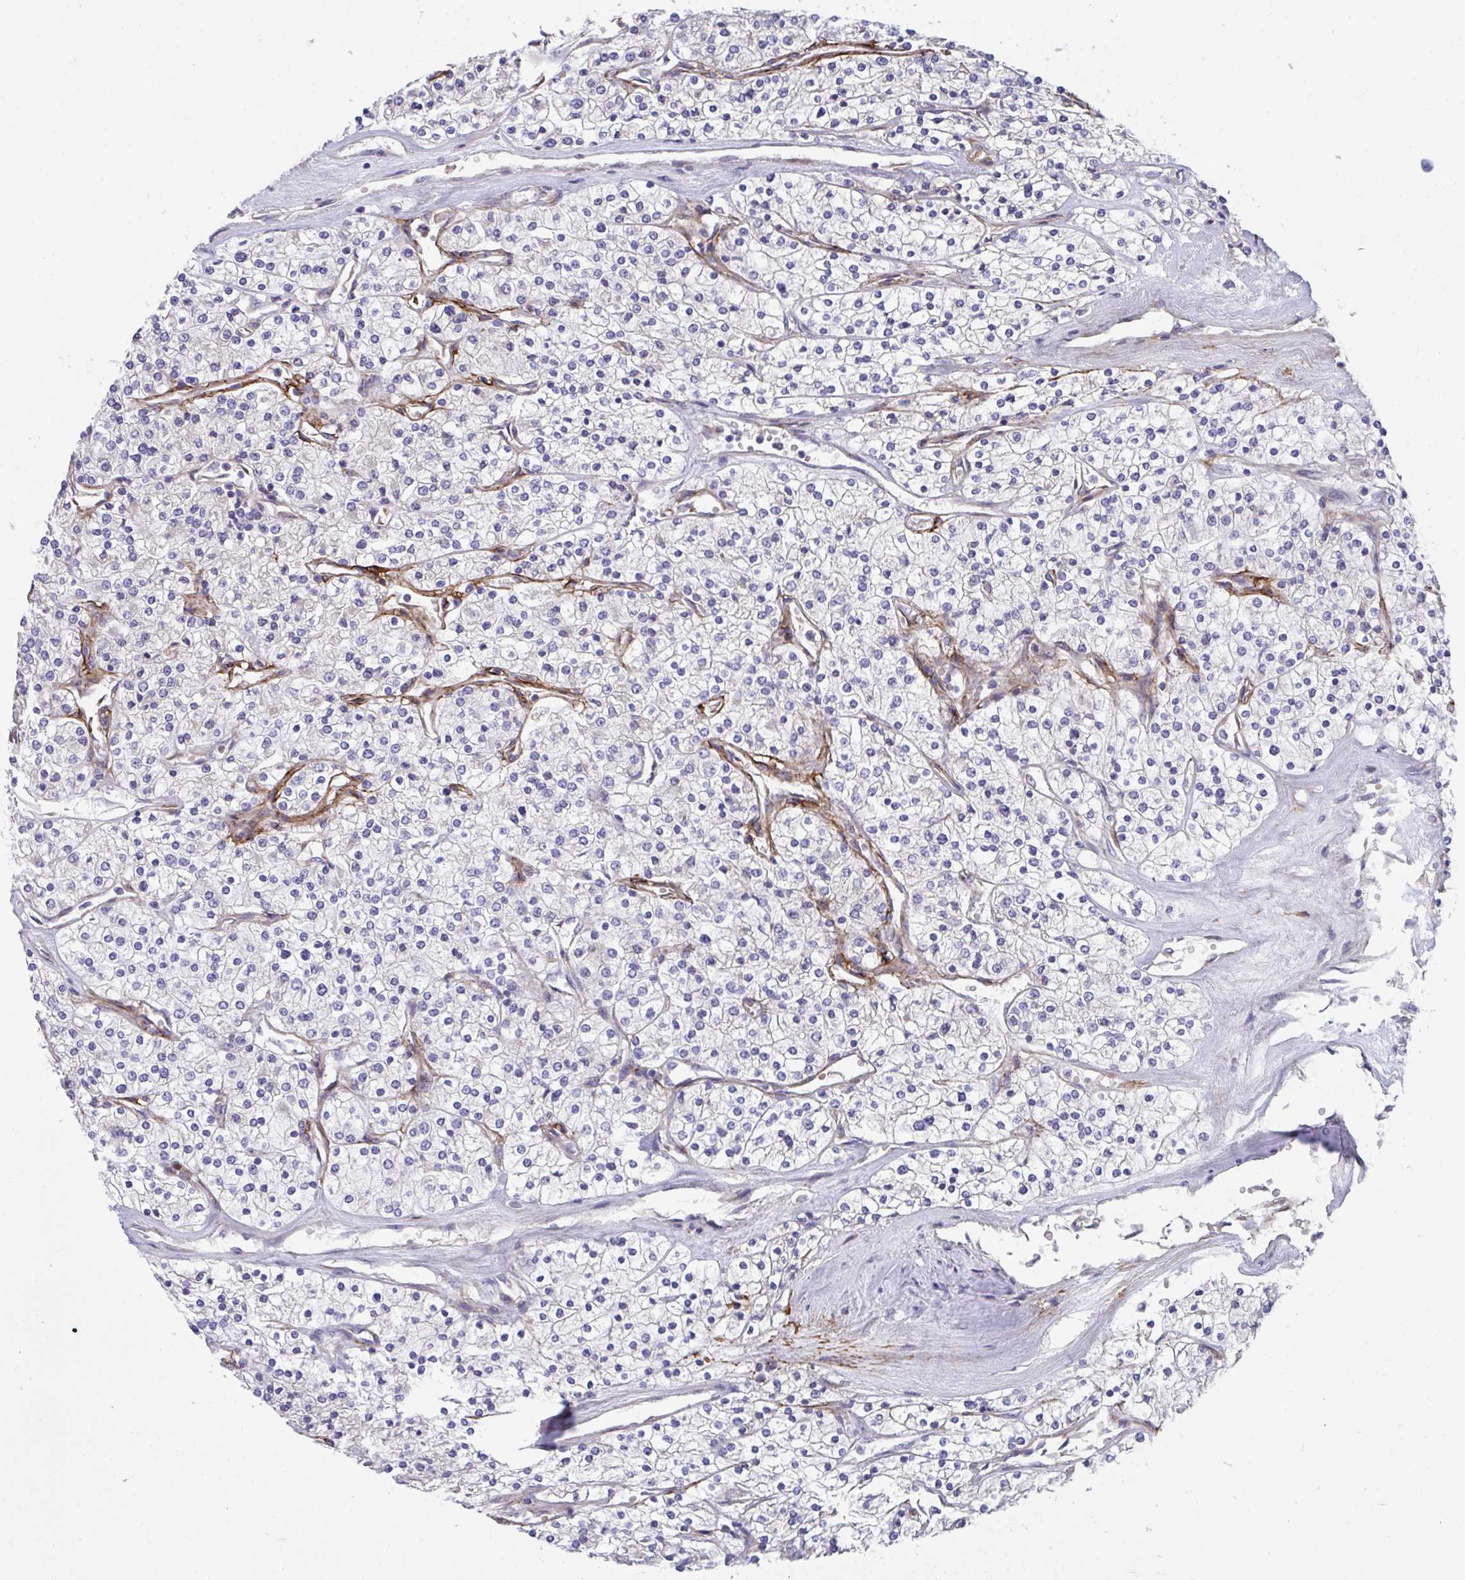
{"staining": {"intensity": "negative", "quantity": "none", "location": "none"}, "tissue": "renal cancer", "cell_type": "Tumor cells", "image_type": "cancer", "snomed": [{"axis": "morphology", "description": "Adenocarcinoma, NOS"}, {"axis": "topography", "description": "Kidney"}], "caption": "Tumor cells show no significant protein staining in adenocarcinoma (renal).", "gene": "SUSD4", "patient": {"sex": "male", "age": 80}}